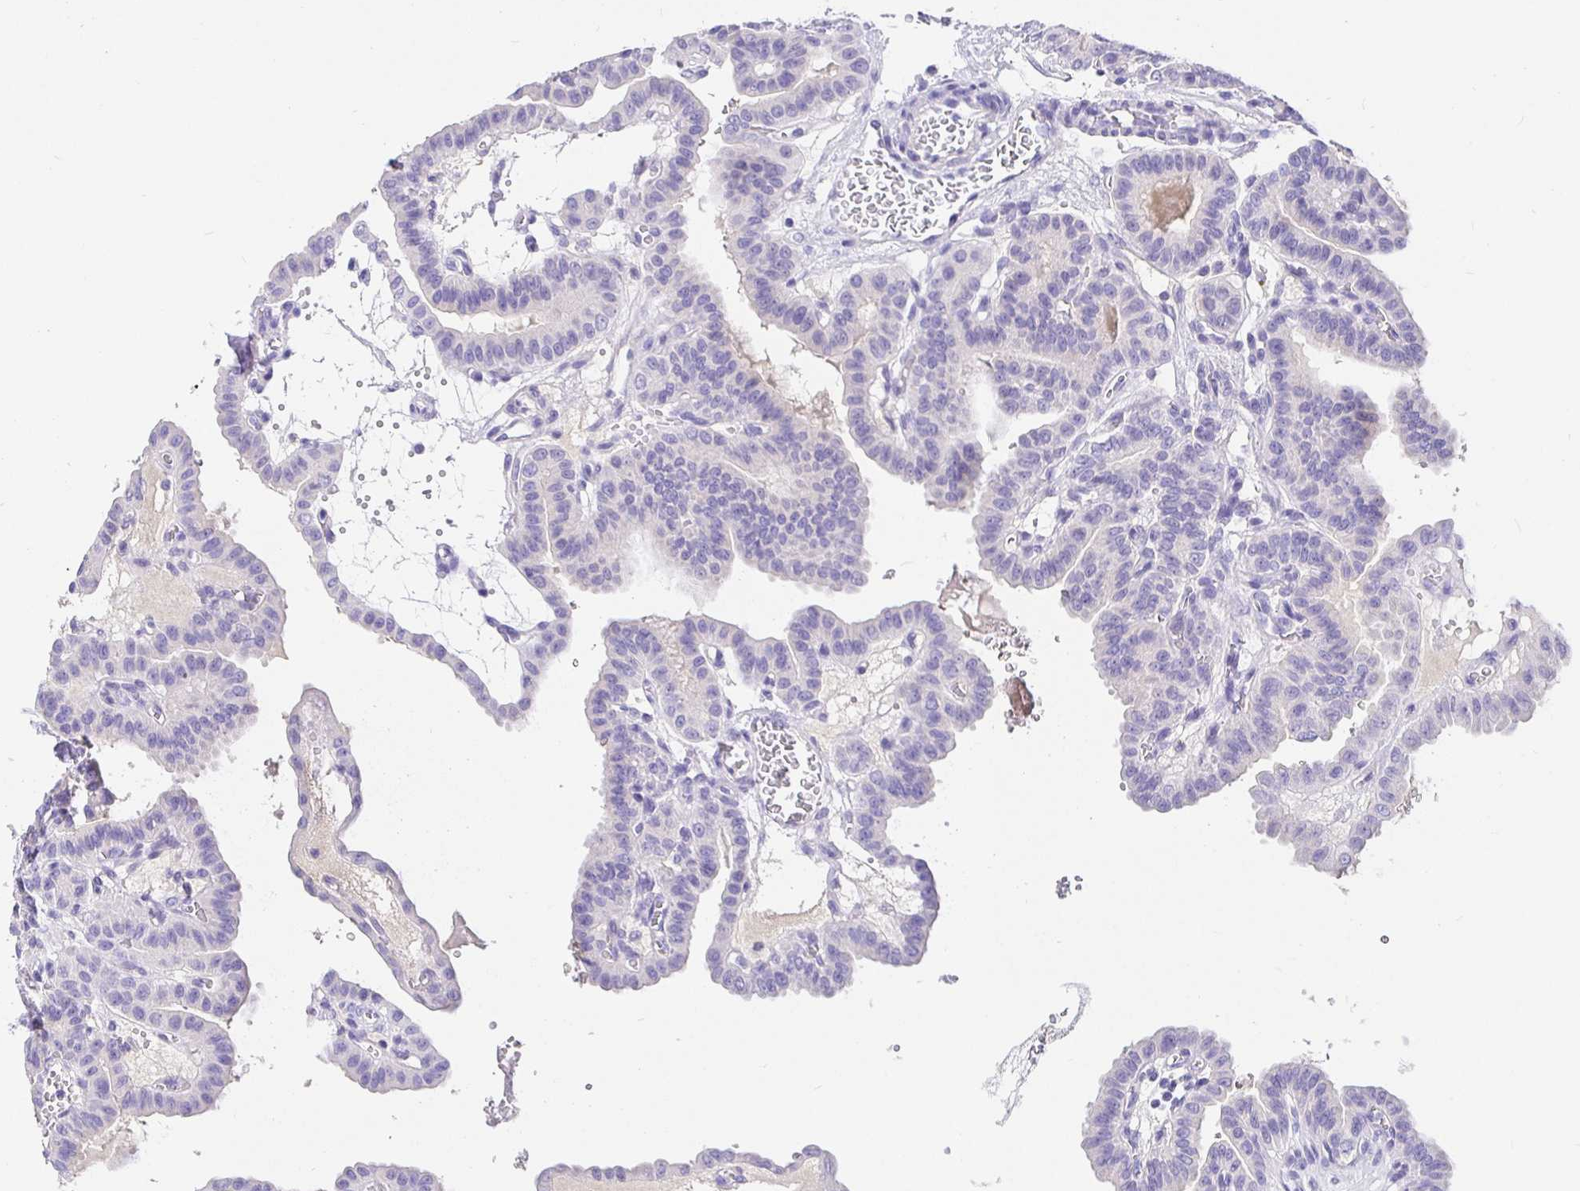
{"staining": {"intensity": "negative", "quantity": "none", "location": "none"}, "tissue": "thyroid cancer", "cell_type": "Tumor cells", "image_type": "cancer", "snomed": [{"axis": "morphology", "description": "Papillary adenocarcinoma, NOS"}, {"axis": "topography", "description": "Thyroid gland"}], "caption": "Tumor cells show no significant protein staining in papillary adenocarcinoma (thyroid). (DAB (3,3'-diaminobenzidine) immunohistochemistry visualized using brightfield microscopy, high magnification).", "gene": "TPTE", "patient": {"sex": "male", "age": 87}}